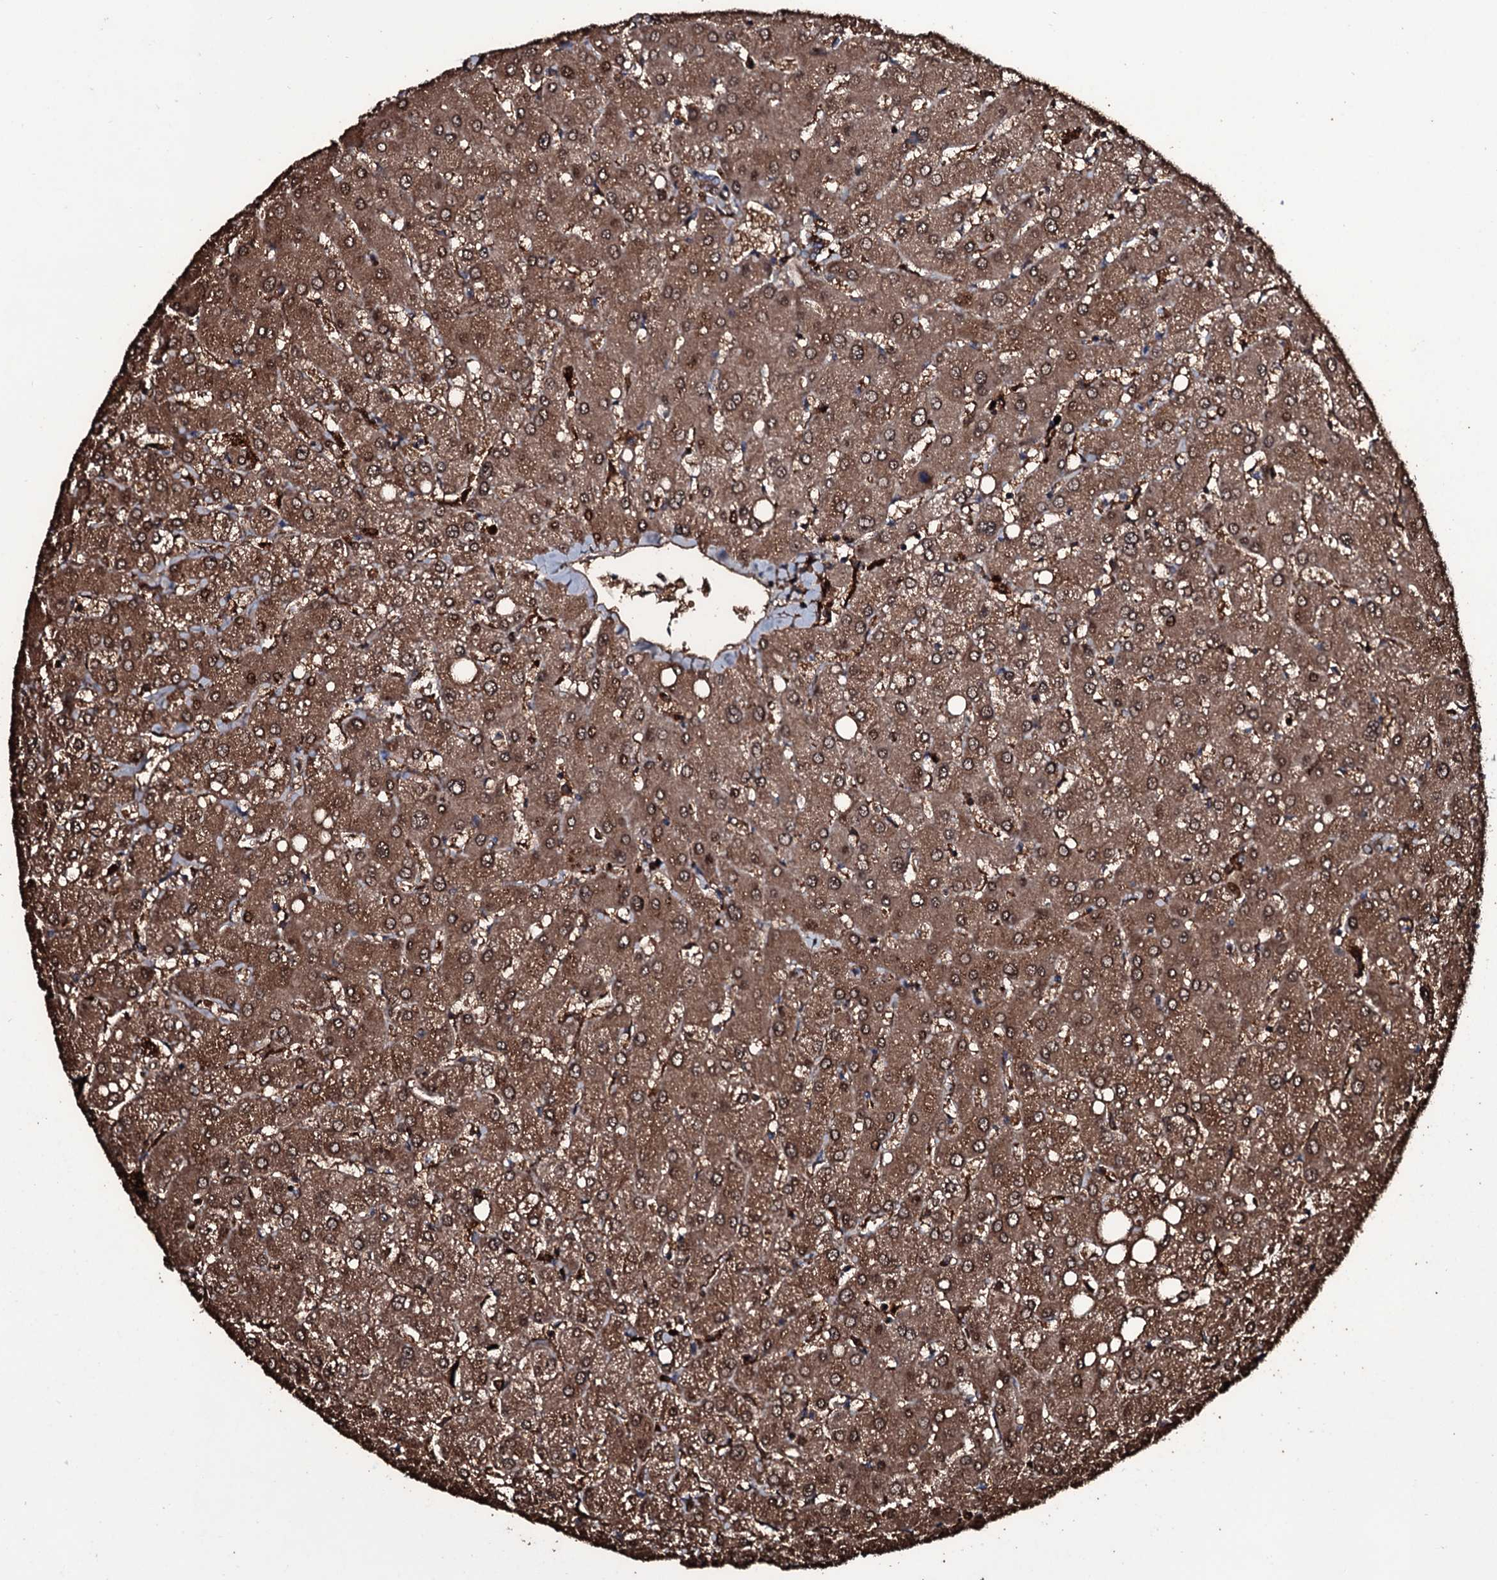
{"staining": {"intensity": "weak", "quantity": "<25%", "location": "cytoplasmic/membranous"}, "tissue": "liver", "cell_type": "Cholangiocytes", "image_type": "normal", "snomed": [{"axis": "morphology", "description": "Normal tissue, NOS"}, {"axis": "topography", "description": "Liver"}], "caption": "Protein analysis of benign liver displays no significant staining in cholangiocytes.", "gene": "ZSWIM8", "patient": {"sex": "female", "age": 54}}